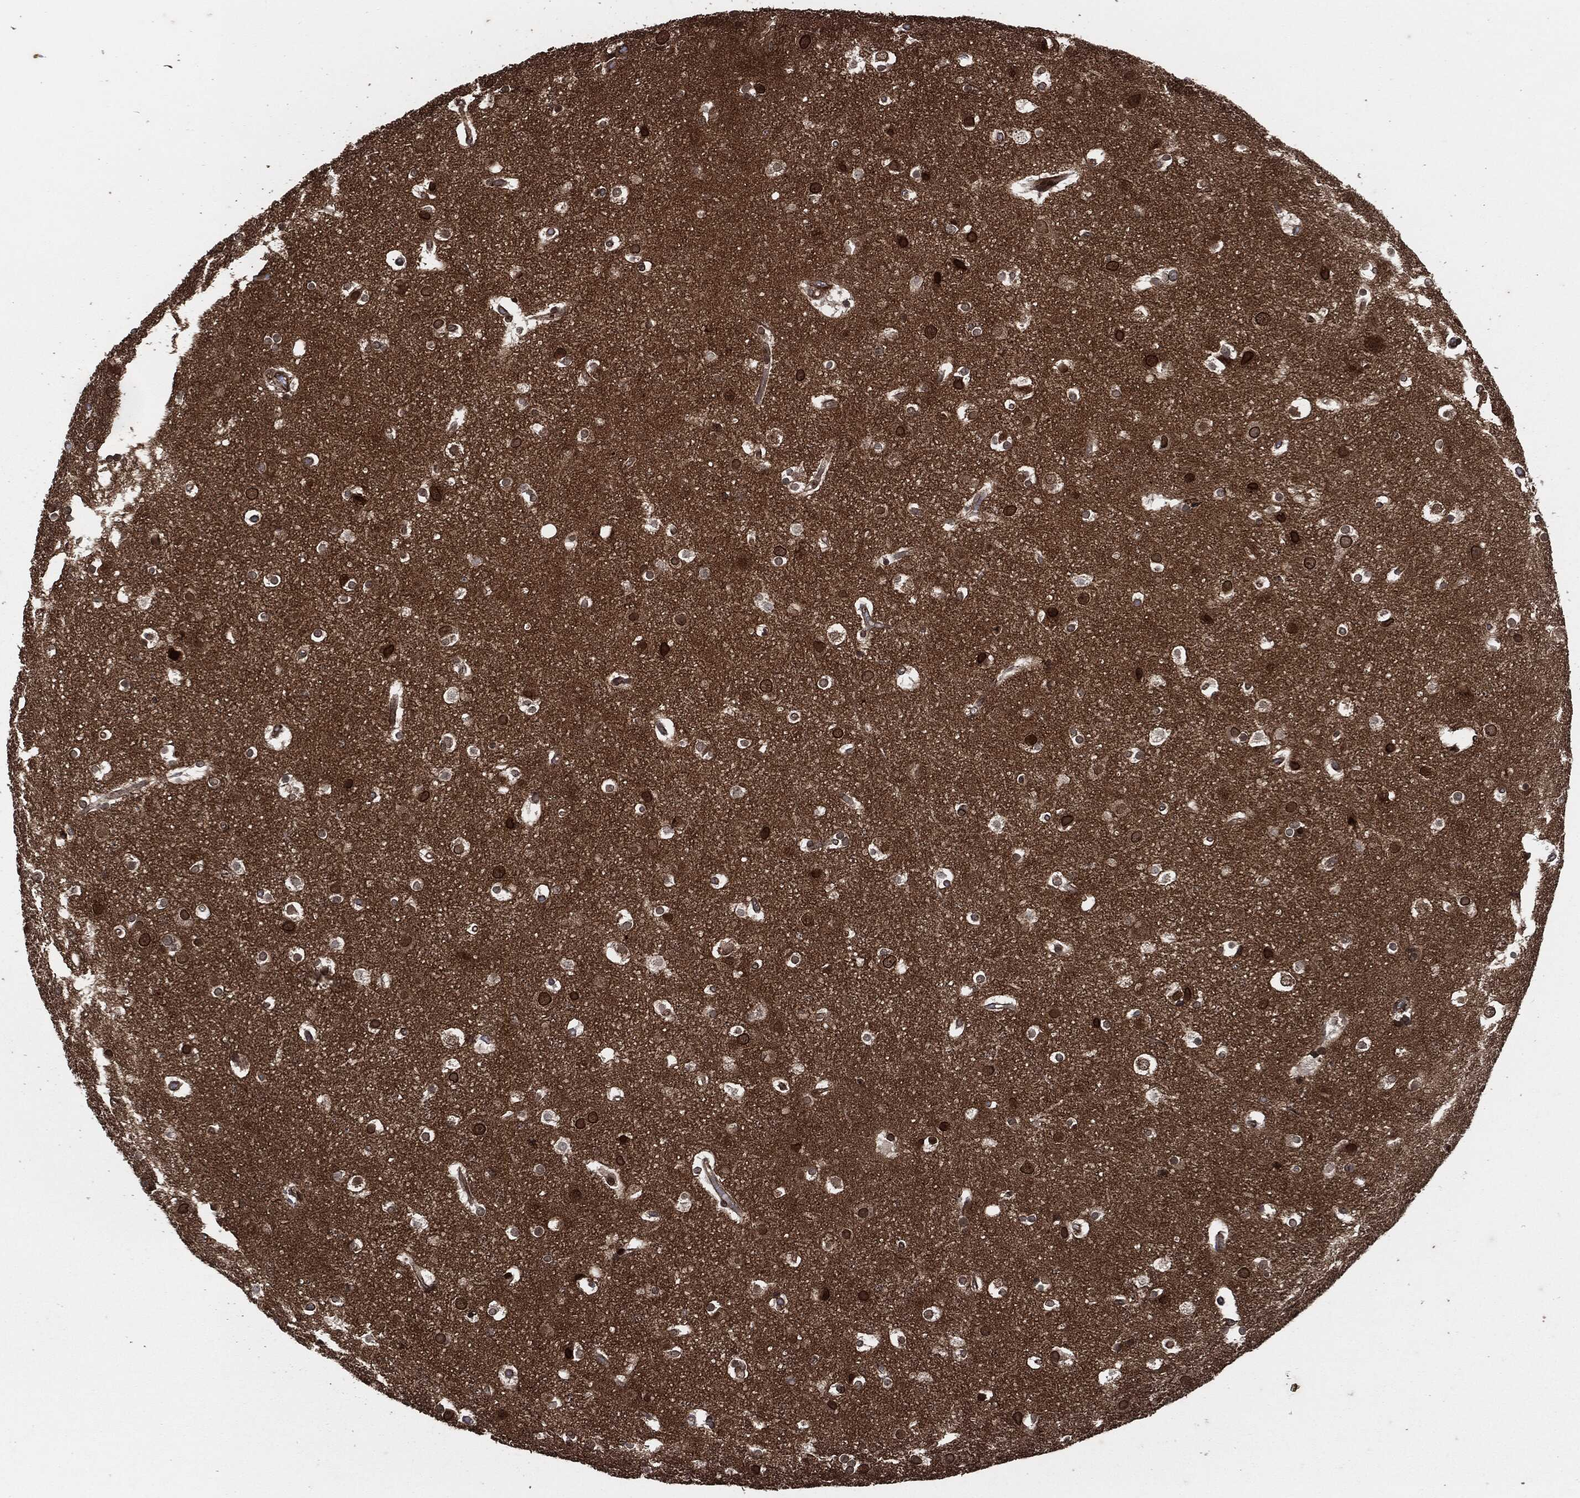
{"staining": {"intensity": "strong", "quantity": "25%-75%", "location": "cytoplasmic/membranous"}, "tissue": "cerebral cortex", "cell_type": "Endothelial cells", "image_type": "normal", "snomed": [{"axis": "morphology", "description": "Normal tissue, NOS"}, {"axis": "topography", "description": "Cerebral cortex"}], "caption": "Protein analysis of normal cerebral cortex exhibits strong cytoplasmic/membranous positivity in about 25%-75% of endothelial cells.", "gene": "IFIT1", "patient": {"sex": "female", "age": 52}}